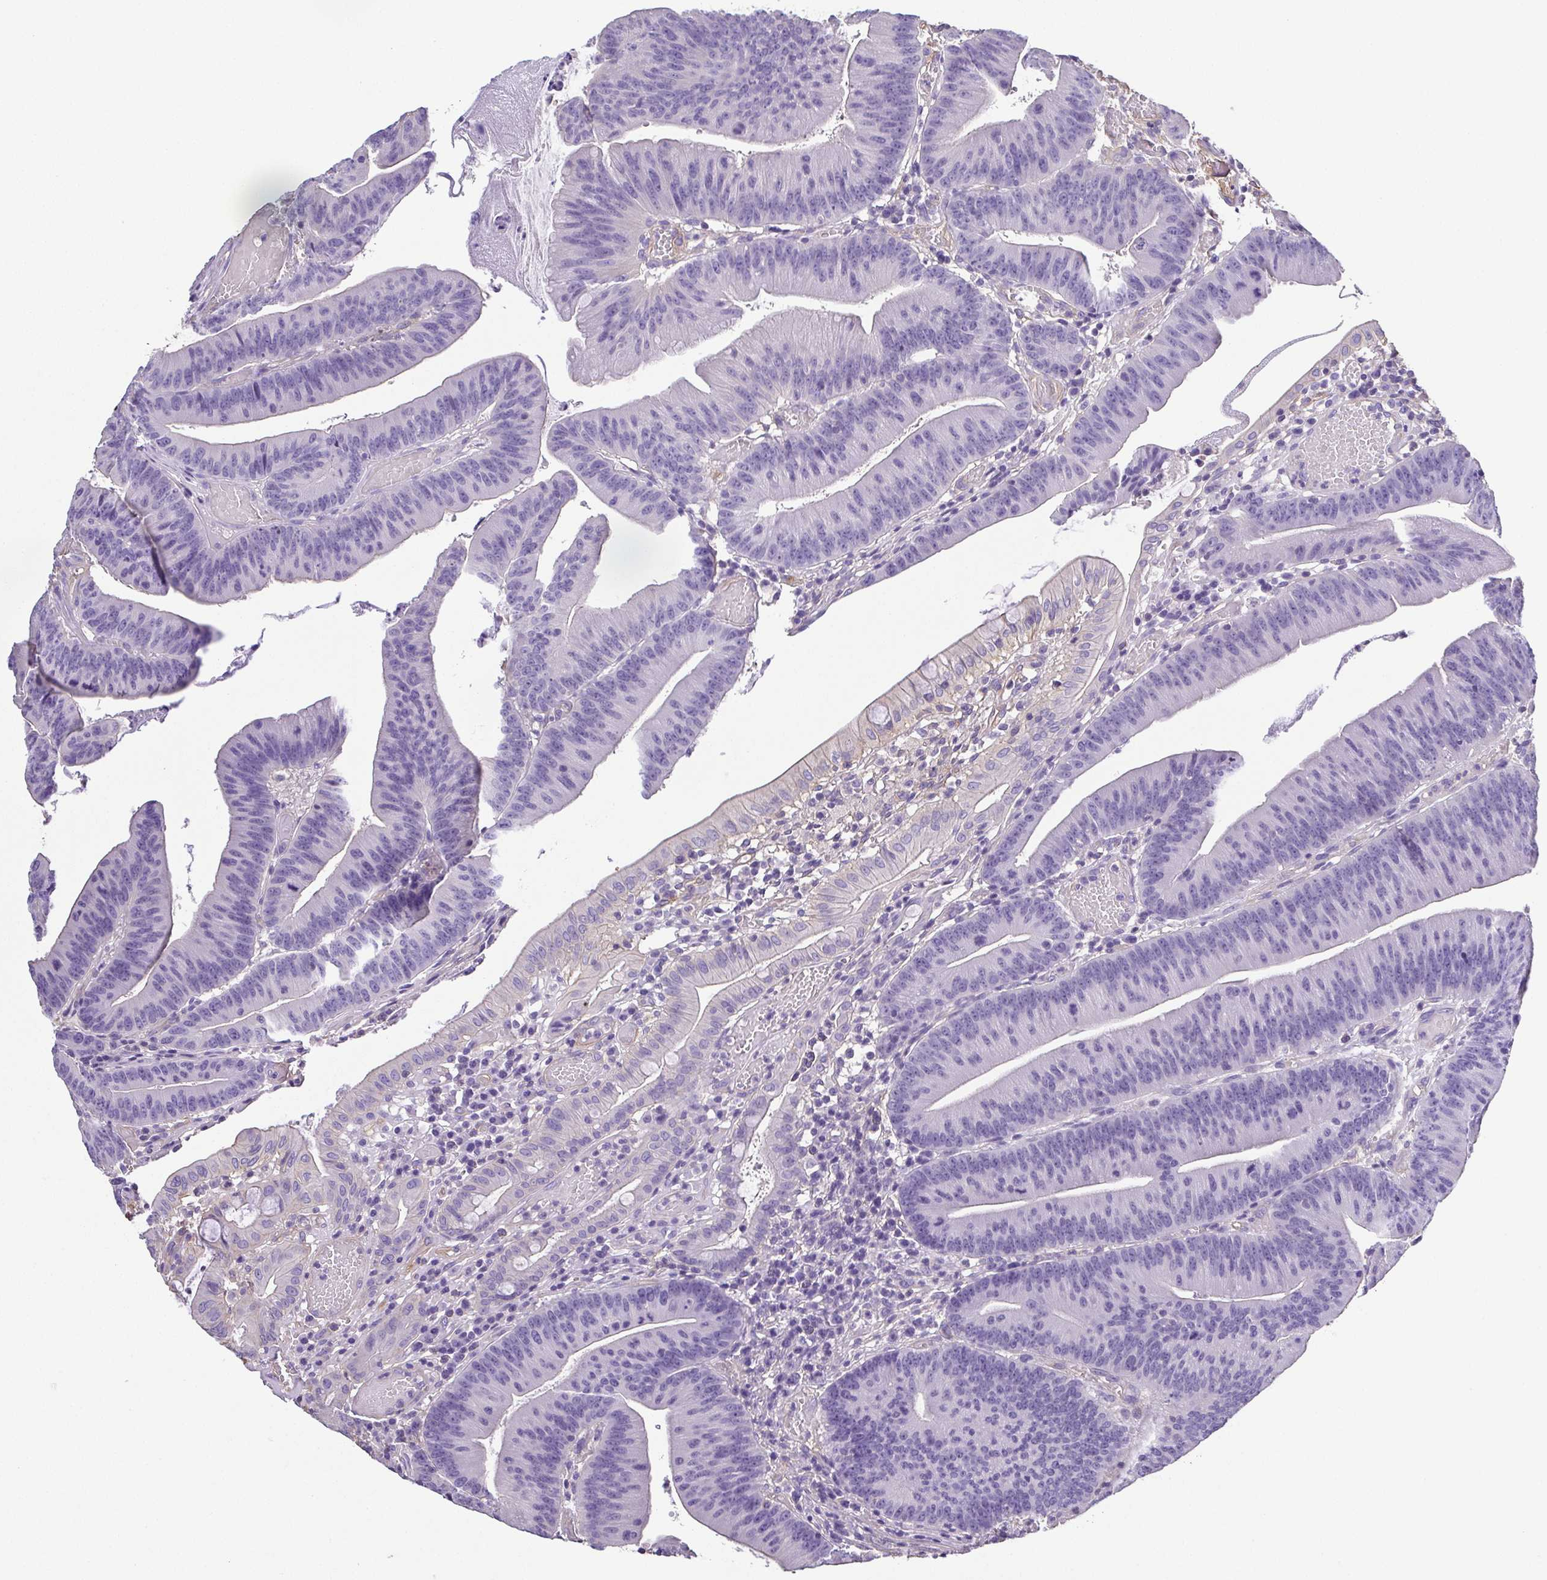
{"staining": {"intensity": "negative", "quantity": "none", "location": "none"}, "tissue": "colorectal cancer", "cell_type": "Tumor cells", "image_type": "cancer", "snomed": [{"axis": "morphology", "description": "Adenocarcinoma, NOS"}, {"axis": "topography", "description": "Colon"}], "caption": "Adenocarcinoma (colorectal) was stained to show a protein in brown. There is no significant positivity in tumor cells.", "gene": "MYL6", "patient": {"sex": "female", "age": 78}}